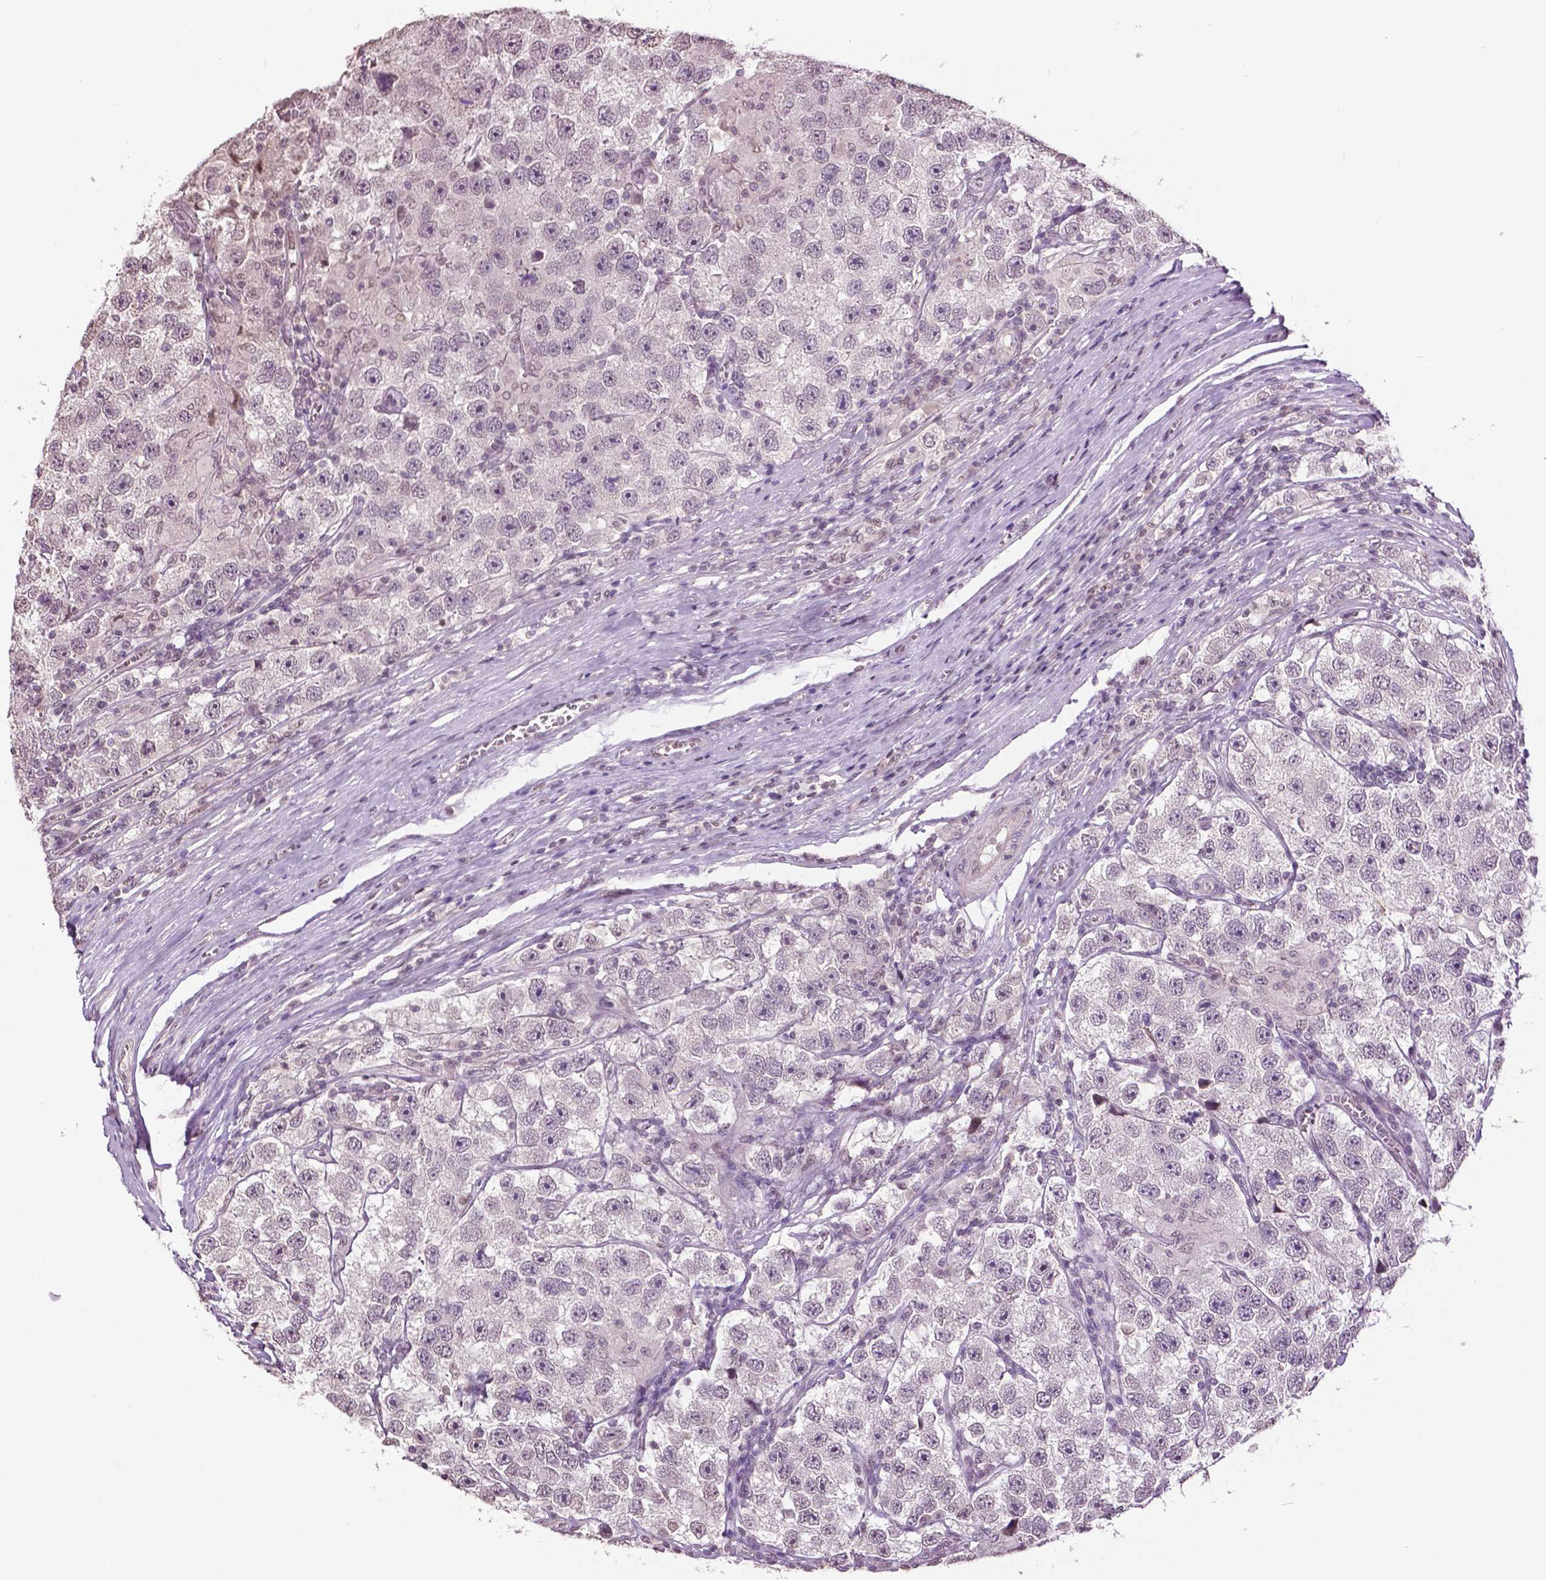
{"staining": {"intensity": "negative", "quantity": "none", "location": "none"}, "tissue": "testis cancer", "cell_type": "Tumor cells", "image_type": "cancer", "snomed": [{"axis": "morphology", "description": "Seminoma, NOS"}, {"axis": "topography", "description": "Testis"}], "caption": "IHC histopathology image of neoplastic tissue: testis cancer (seminoma) stained with DAB (3,3'-diaminobenzidine) reveals no significant protein expression in tumor cells.", "gene": "DLX5", "patient": {"sex": "male", "age": 26}}